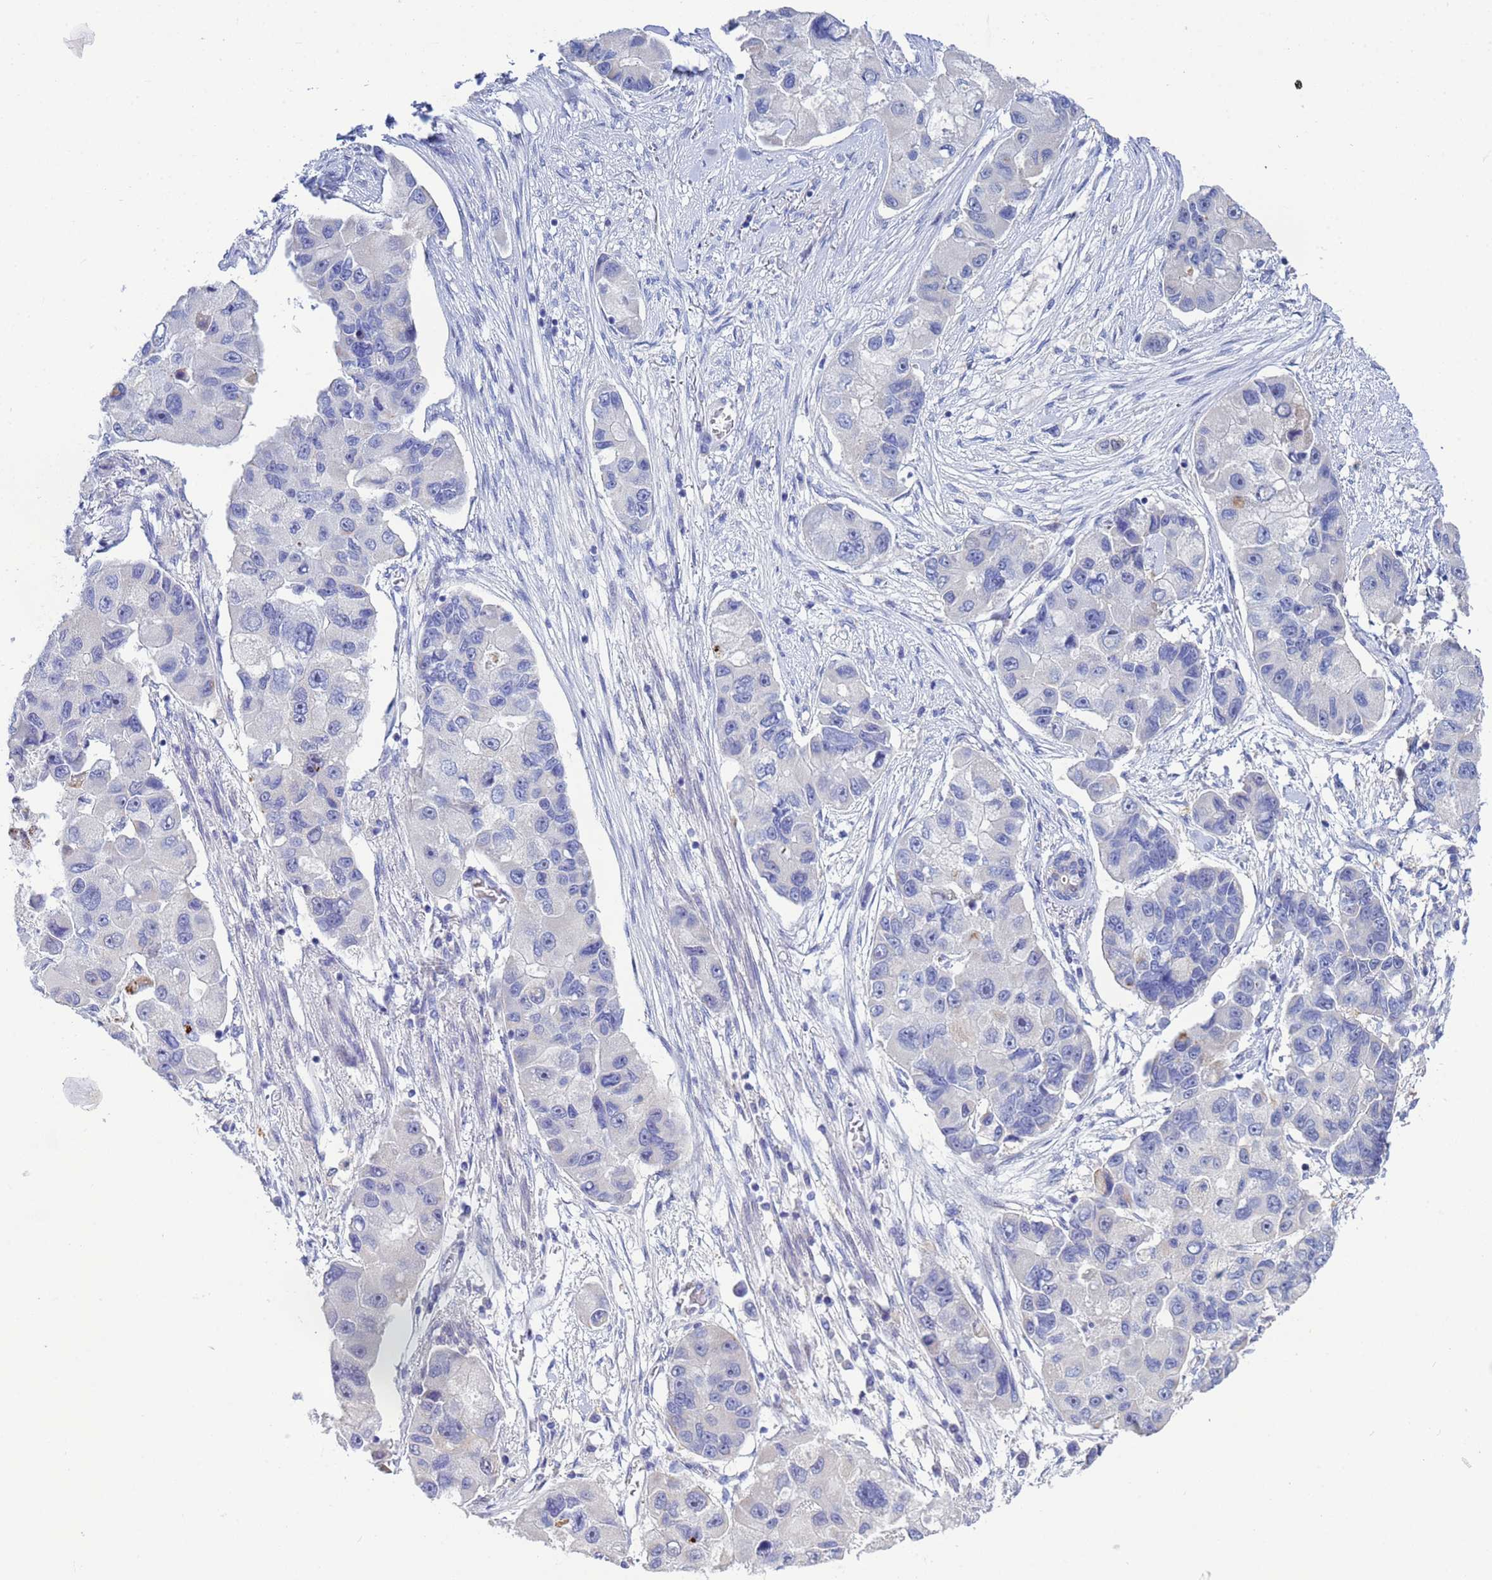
{"staining": {"intensity": "negative", "quantity": "none", "location": "none"}, "tissue": "lung cancer", "cell_type": "Tumor cells", "image_type": "cancer", "snomed": [{"axis": "morphology", "description": "Adenocarcinoma, NOS"}, {"axis": "topography", "description": "Lung"}], "caption": "Immunohistochemistry of human lung cancer displays no expression in tumor cells.", "gene": "PPP6R1", "patient": {"sex": "female", "age": 54}}